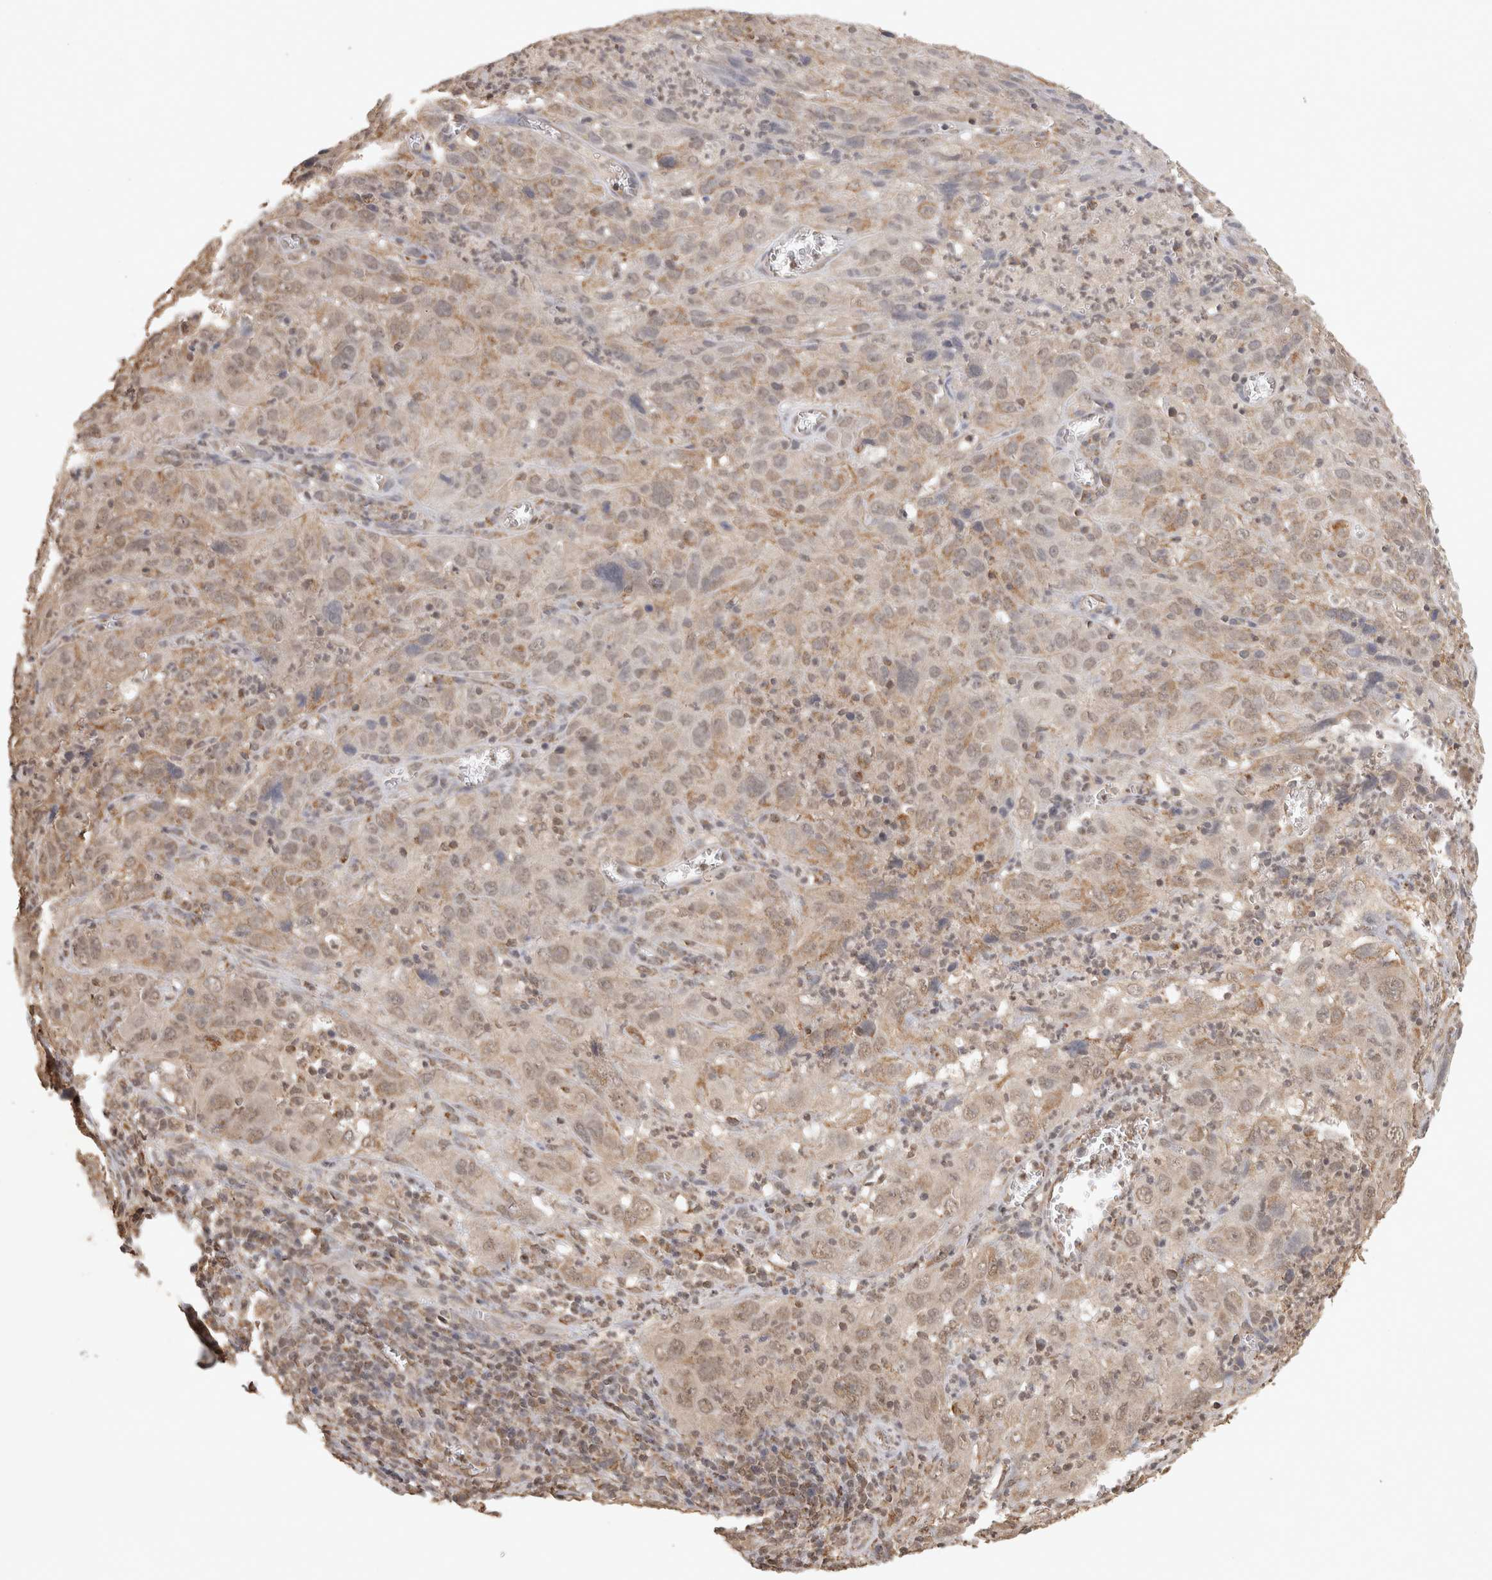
{"staining": {"intensity": "weak", "quantity": ">75%", "location": "cytoplasmic/membranous,nuclear"}, "tissue": "cervical cancer", "cell_type": "Tumor cells", "image_type": "cancer", "snomed": [{"axis": "morphology", "description": "Squamous cell carcinoma, NOS"}, {"axis": "topography", "description": "Cervix"}], "caption": "Protein positivity by IHC exhibits weak cytoplasmic/membranous and nuclear expression in approximately >75% of tumor cells in cervical squamous cell carcinoma. (DAB (3,3'-diaminobenzidine) IHC, brown staining for protein, blue staining for nuclei).", "gene": "BNIP3L", "patient": {"sex": "female", "age": 32}}